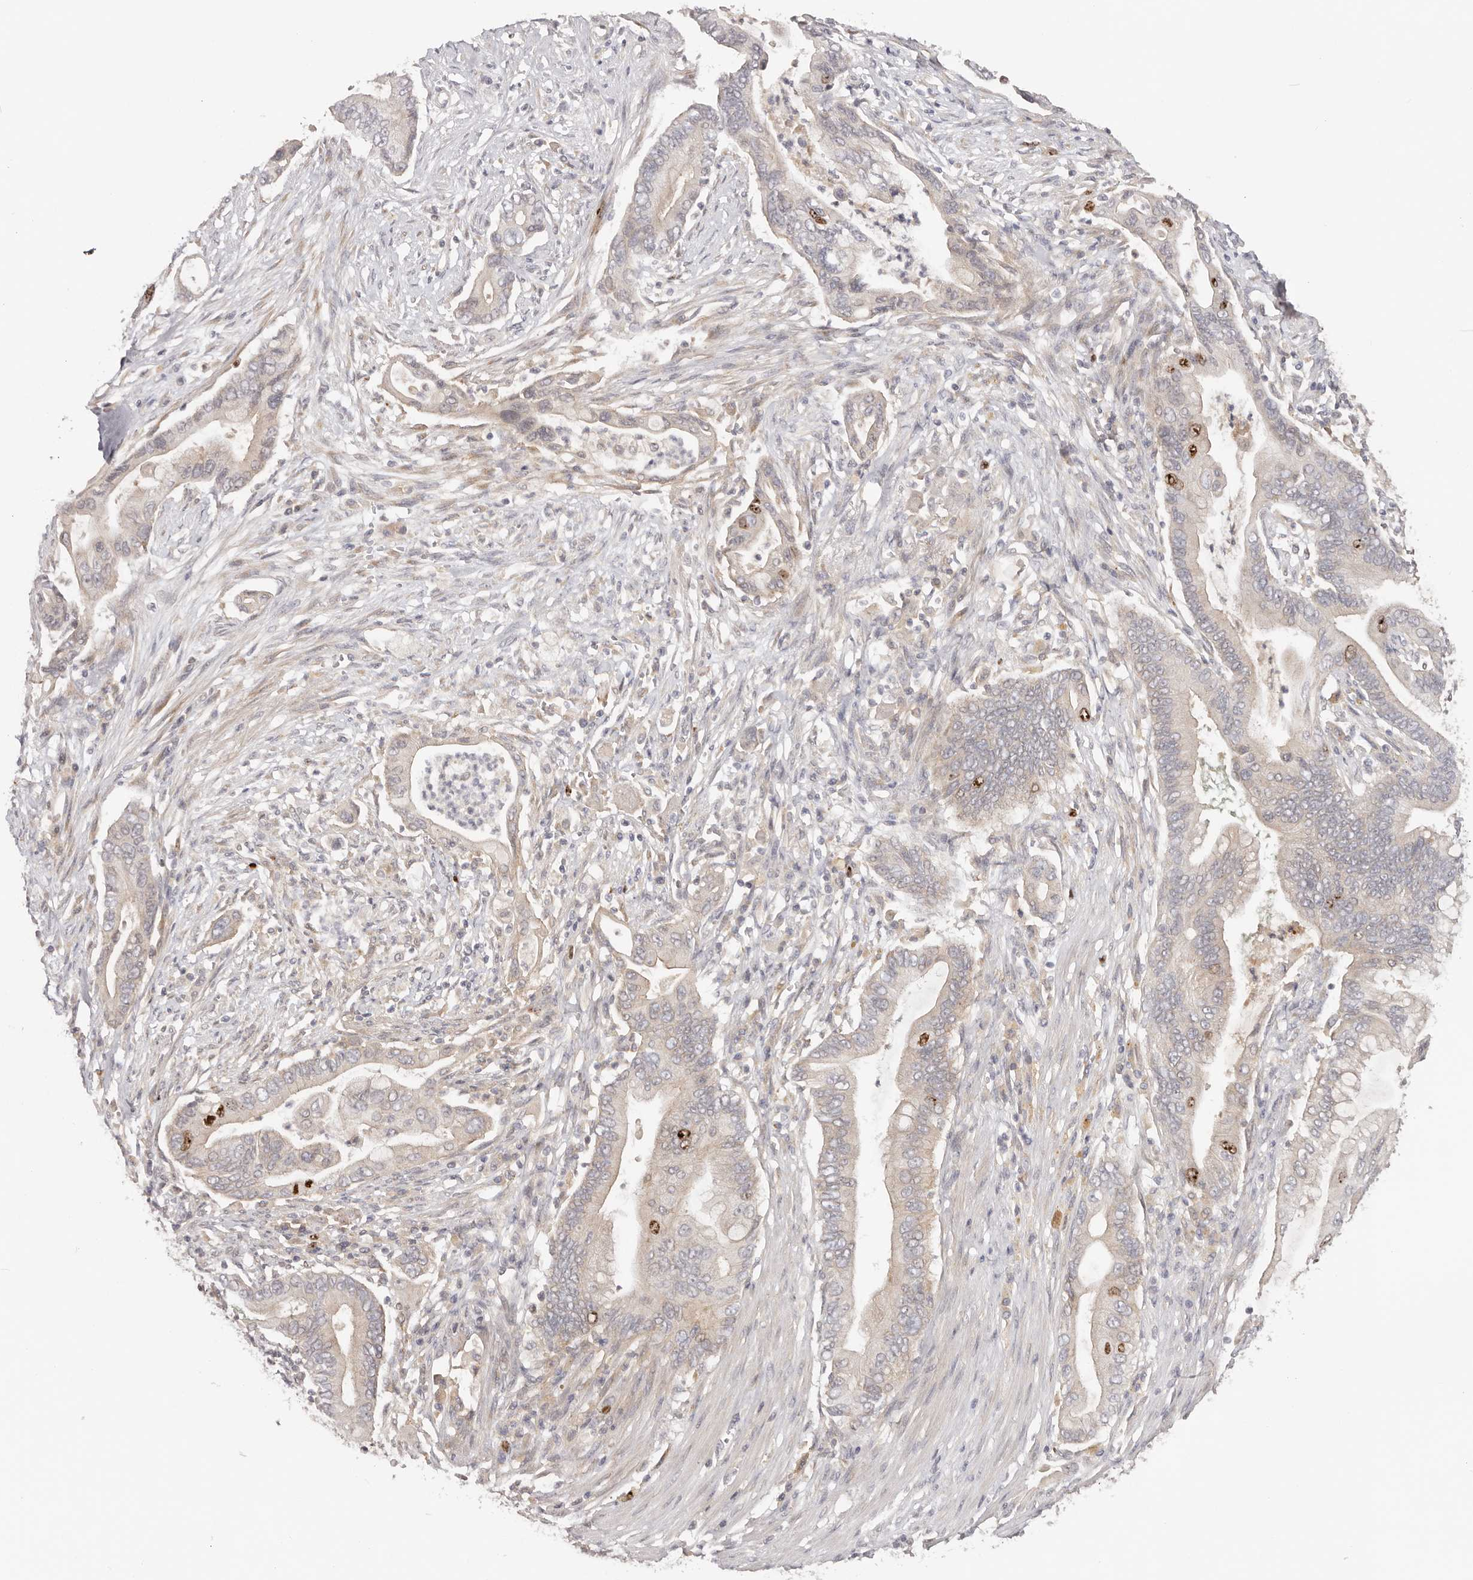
{"staining": {"intensity": "strong", "quantity": "<25%", "location": "nuclear"}, "tissue": "pancreatic cancer", "cell_type": "Tumor cells", "image_type": "cancer", "snomed": [{"axis": "morphology", "description": "Adenocarcinoma, NOS"}, {"axis": "topography", "description": "Pancreas"}], "caption": "Tumor cells reveal strong nuclear staining in approximately <25% of cells in pancreatic adenocarcinoma.", "gene": "CCDC190", "patient": {"sex": "male", "age": 78}}